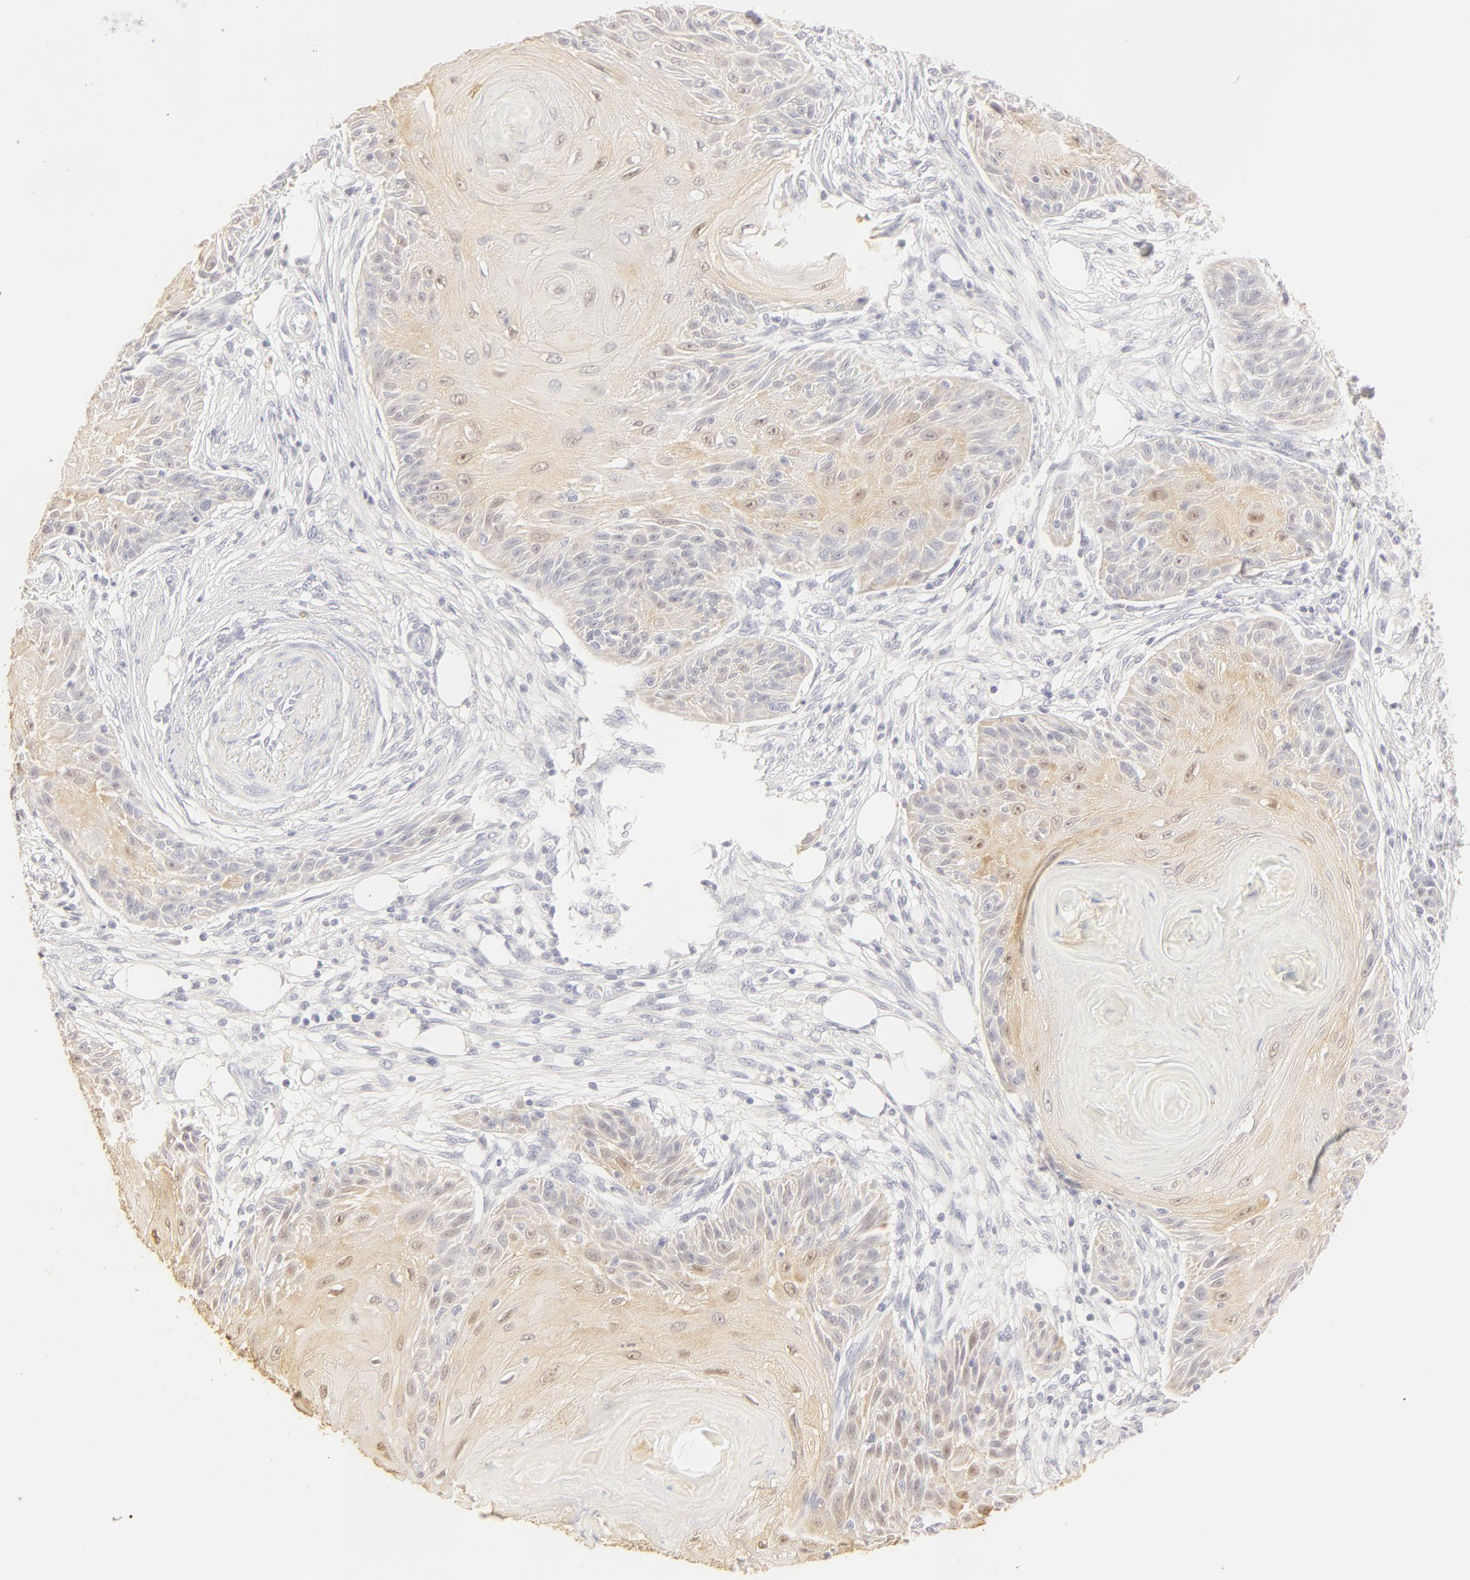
{"staining": {"intensity": "weak", "quantity": "<25%", "location": "cytoplasmic/membranous,nuclear"}, "tissue": "skin cancer", "cell_type": "Tumor cells", "image_type": "cancer", "snomed": [{"axis": "morphology", "description": "Squamous cell carcinoma, NOS"}, {"axis": "topography", "description": "Skin"}], "caption": "Human skin cancer (squamous cell carcinoma) stained for a protein using IHC reveals no staining in tumor cells.", "gene": "LGALS7B", "patient": {"sex": "female", "age": 88}}